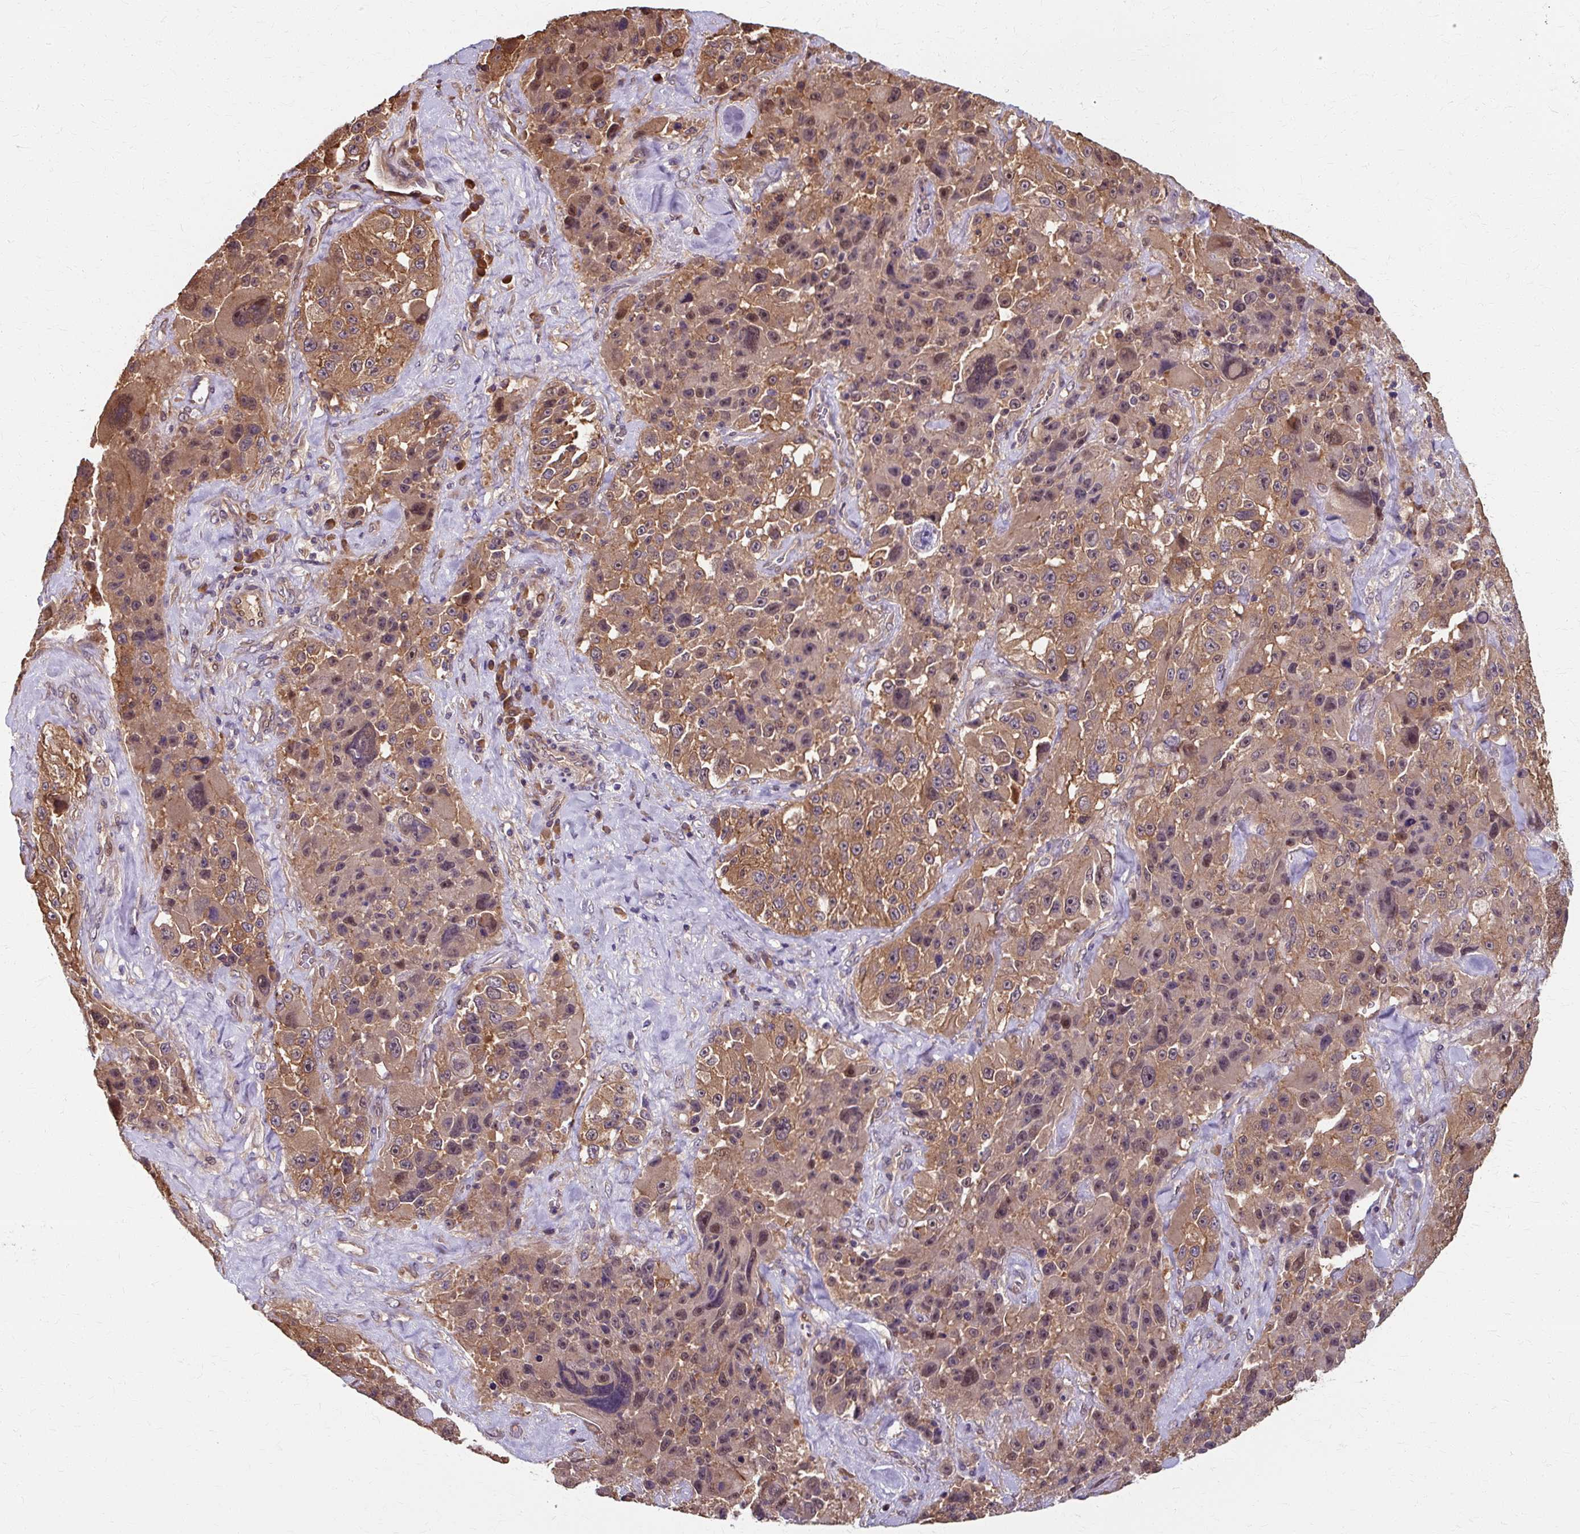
{"staining": {"intensity": "moderate", "quantity": ">75%", "location": "cytoplasmic/membranous,nuclear"}, "tissue": "melanoma", "cell_type": "Tumor cells", "image_type": "cancer", "snomed": [{"axis": "morphology", "description": "Malignant melanoma, Metastatic site"}, {"axis": "topography", "description": "Lymph node"}], "caption": "Immunohistochemical staining of human melanoma exhibits medium levels of moderate cytoplasmic/membranous and nuclear protein staining in about >75% of tumor cells.", "gene": "ZNF555", "patient": {"sex": "male", "age": 62}}